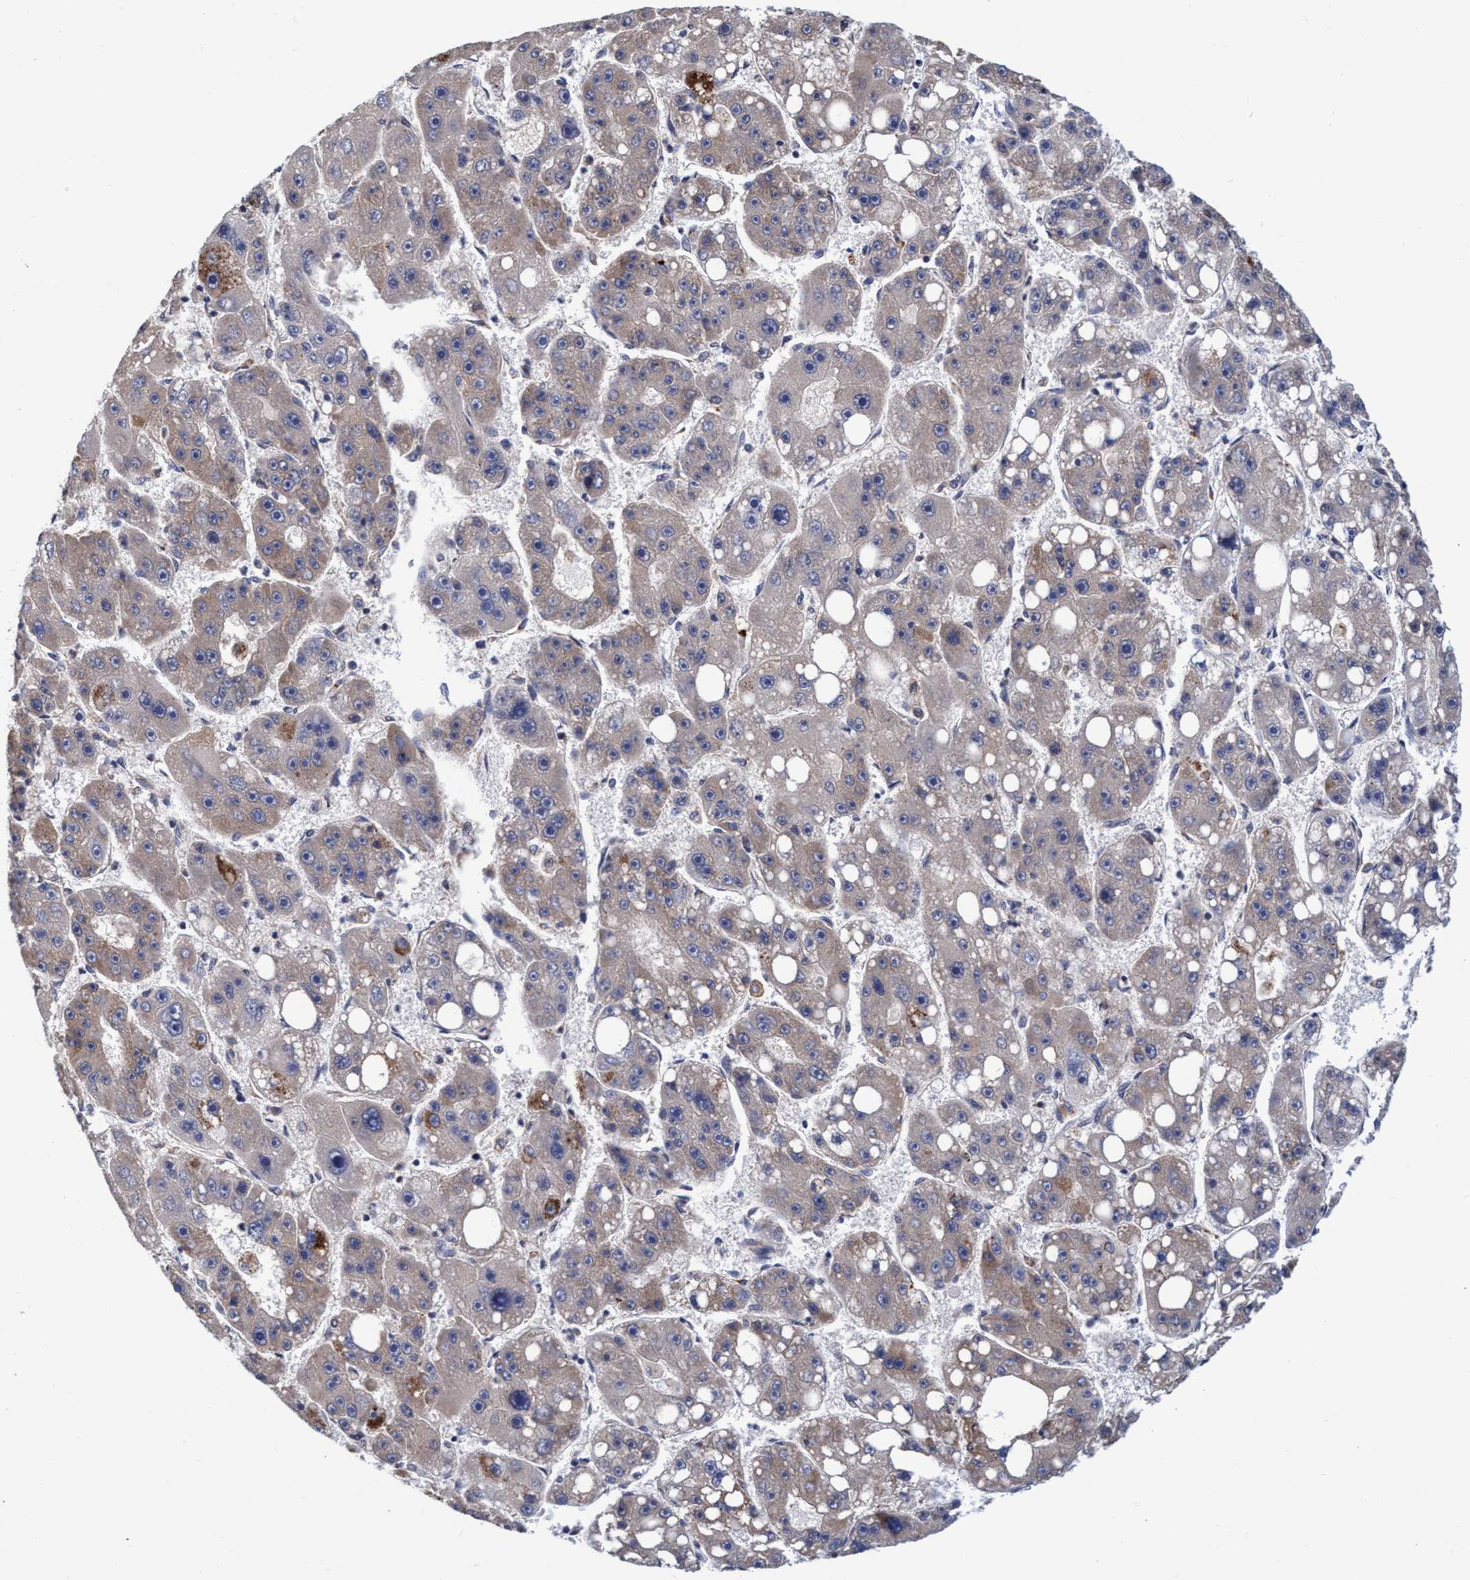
{"staining": {"intensity": "weak", "quantity": "25%-75%", "location": "cytoplasmic/membranous"}, "tissue": "liver cancer", "cell_type": "Tumor cells", "image_type": "cancer", "snomed": [{"axis": "morphology", "description": "Carcinoma, Hepatocellular, NOS"}, {"axis": "topography", "description": "Liver"}], "caption": "A high-resolution photomicrograph shows IHC staining of liver cancer, which exhibits weak cytoplasmic/membranous expression in about 25%-75% of tumor cells.", "gene": "CALCOCO2", "patient": {"sex": "female", "age": 61}}